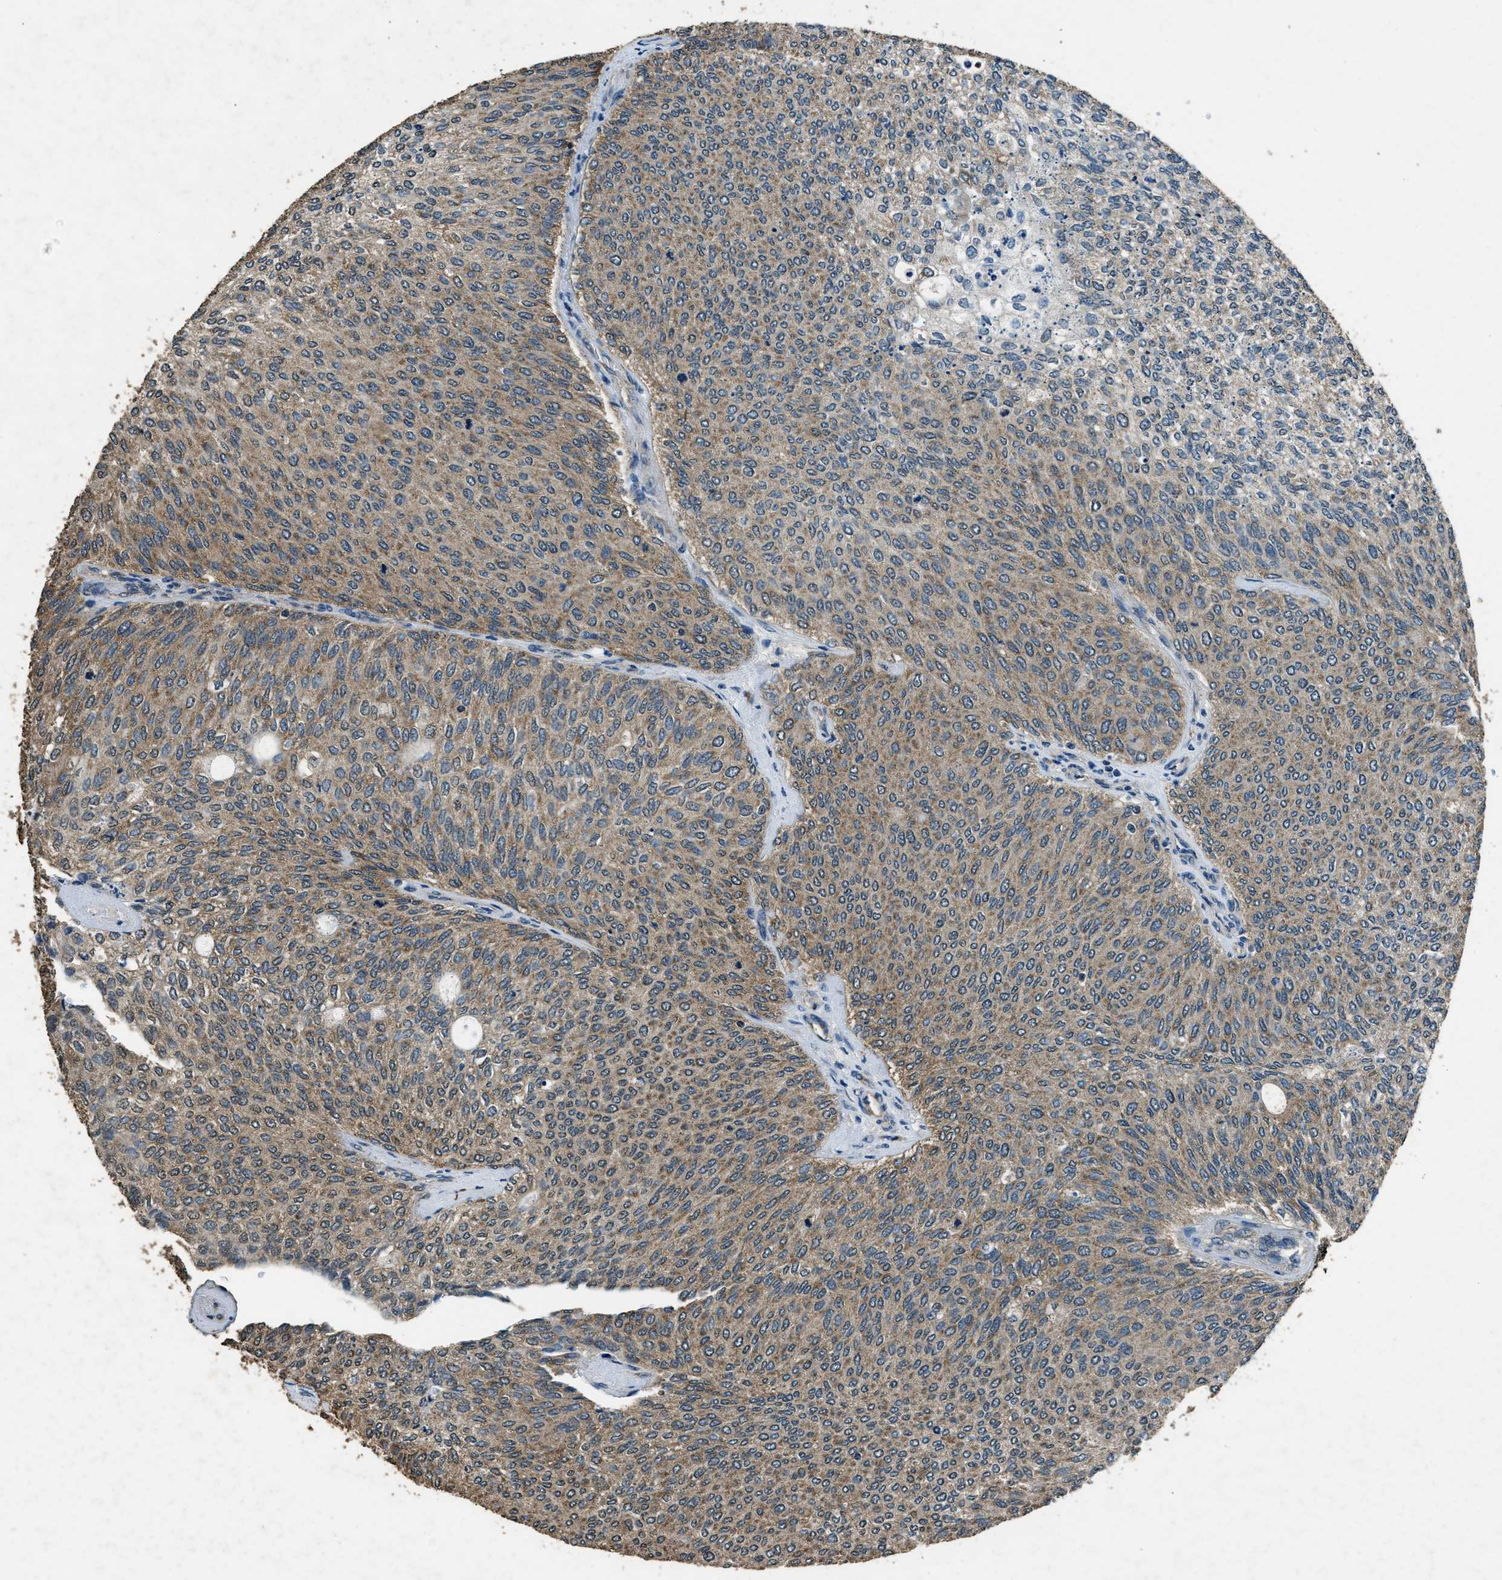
{"staining": {"intensity": "weak", "quantity": ">75%", "location": "cytoplasmic/membranous"}, "tissue": "urothelial cancer", "cell_type": "Tumor cells", "image_type": "cancer", "snomed": [{"axis": "morphology", "description": "Urothelial carcinoma, Low grade"}, {"axis": "topography", "description": "Urinary bladder"}], "caption": "A photomicrograph showing weak cytoplasmic/membranous expression in approximately >75% of tumor cells in low-grade urothelial carcinoma, as visualized by brown immunohistochemical staining.", "gene": "SALL3", "patient": {"sex": "female", "age": 79}}